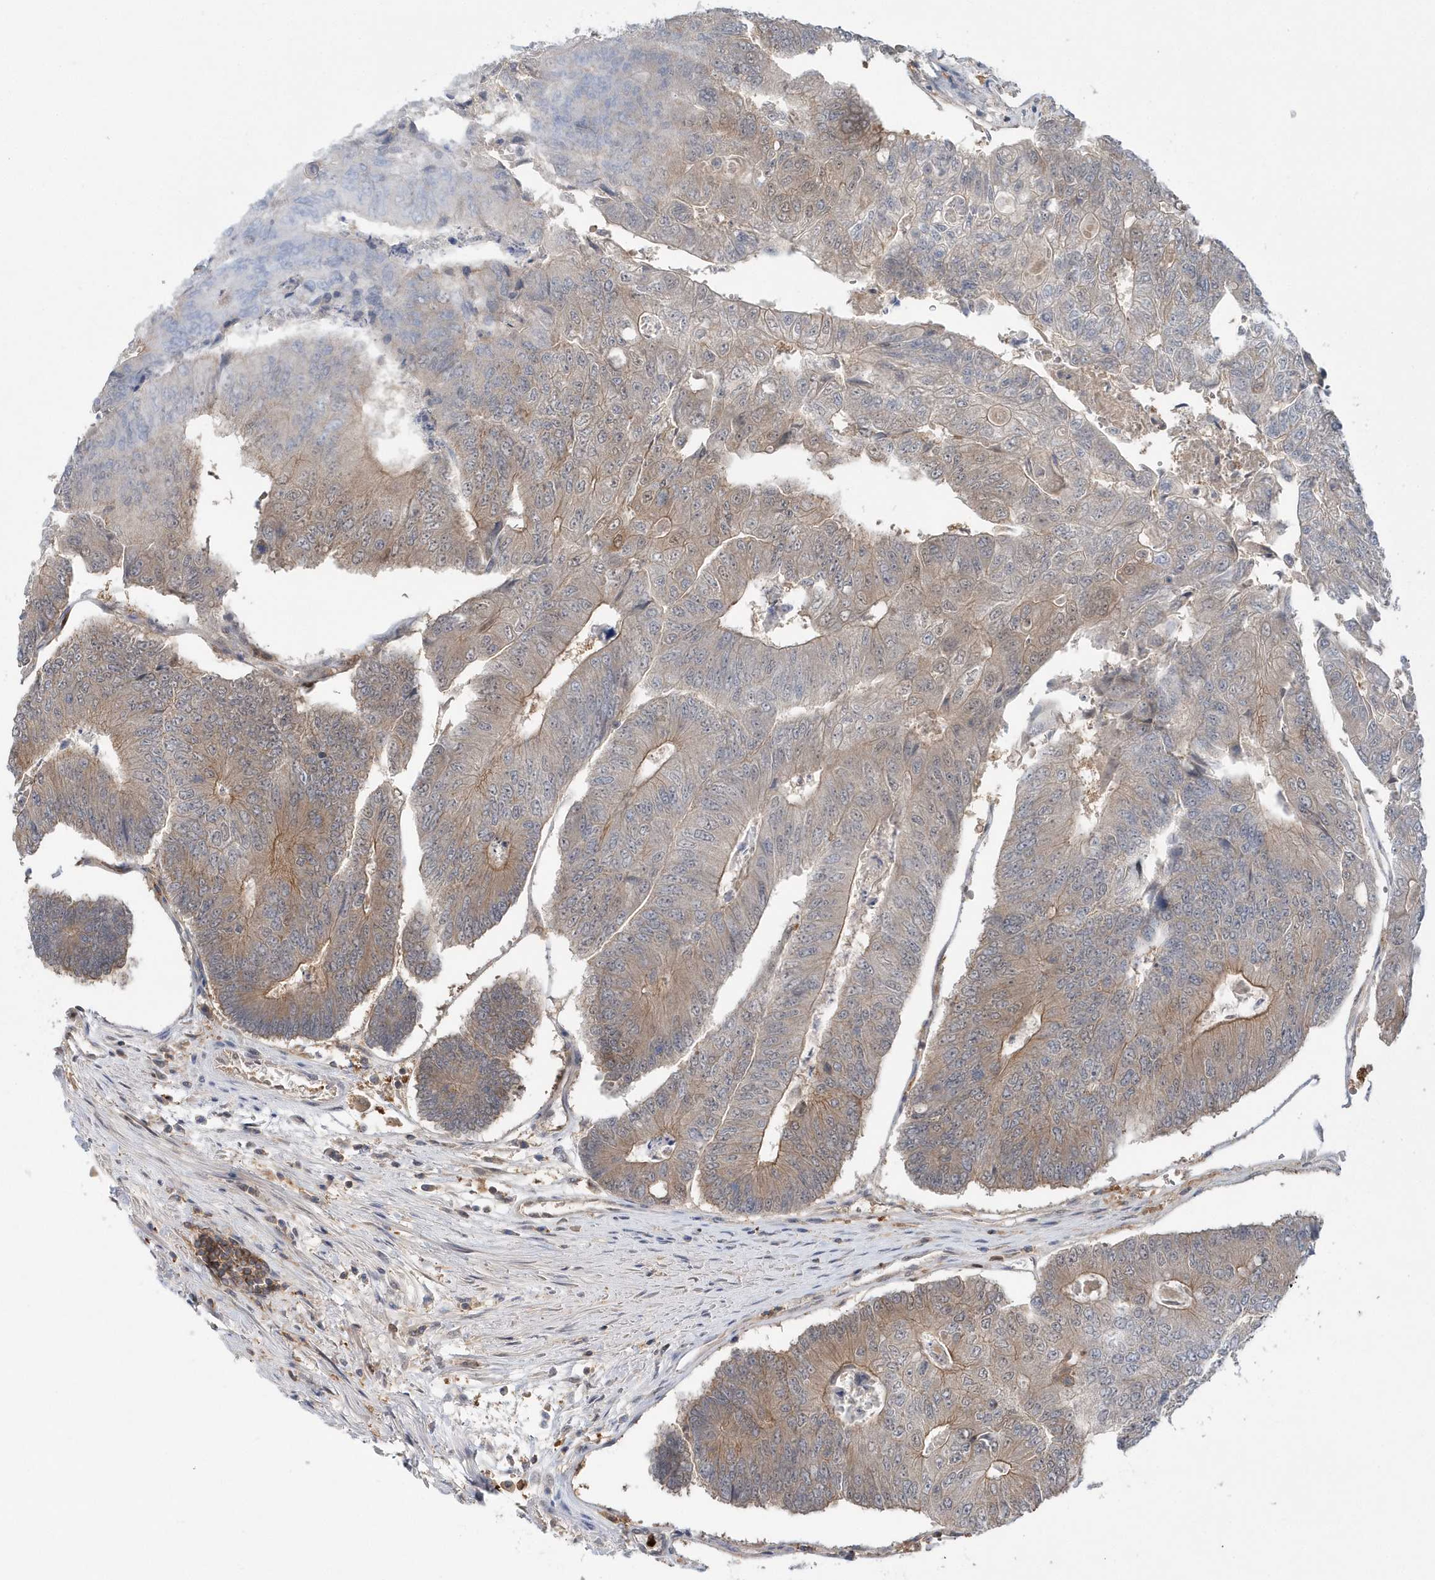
{"staining": {"intensity": "weak", "quantity": "25%-75%", "location": "cytoplasmic/membranous"}, "tissue": "colorectal cancer", "cell_type": "Tumor cells", "image_type": "cancer", "snomed": [{"axis": "morphology", "description": "Adenocarcinoma, NOS"}, {"axis": "topography", "description": "Colon"}], "caption": "Protein expression analysis of colorectal adenocarcinoma reveals weak cytoplasmic/membranous expression in about 25%-75% of tumor cells.", "gene": "RNF7", "patient": {"sex": "female", "age": 67}}